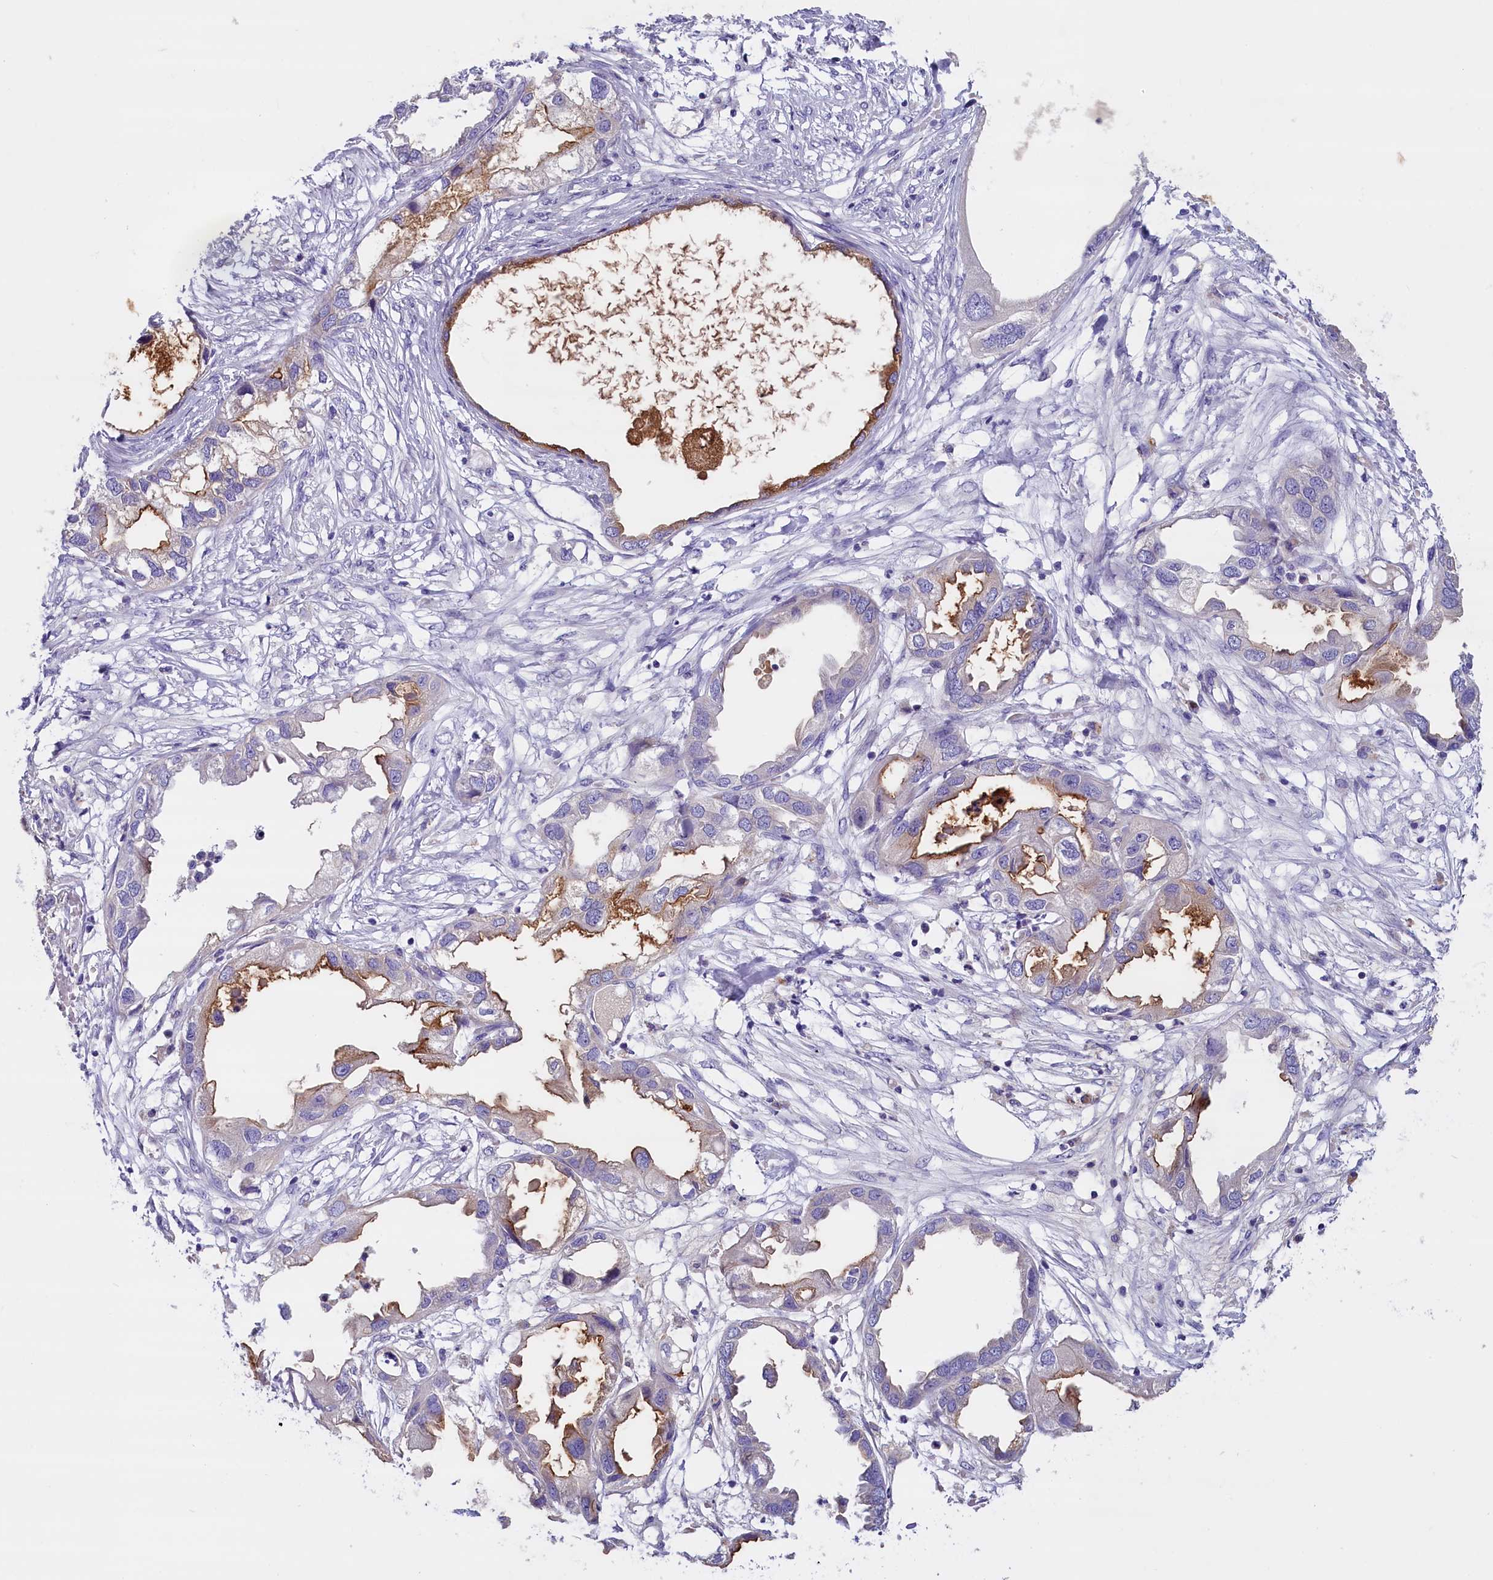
{"staining": {"intensity": "moderate", "quantity": "<25%", "location": "cytoplasmic/membranous"}, "tissue": "endometrial cancer", "cell_type": "Tumor cells", "image_type": "cancer", "snomed": [{"axis": "morphology", "description": "Adenocarcinoma, NOS"}, {"axis": "morphology", "description": "Adenocarcinoma, metastatic, NOS"}, {"axis": "topography", "description": "Adipose tissue"}, {"axis": "topography", "description": "Endometrium"}], "caption": "A brown stain shows moderate cytoplasmic/membranous staining of a protein in adenocarcinoma (endometrial) tumor cells. The staining is performed using DAB brown chromogen to label protein expression. The nuclei are counter-stained blue using hematoxylin.", "gene": "RTTN", "patient": {"sex": "female", "age": 67}}